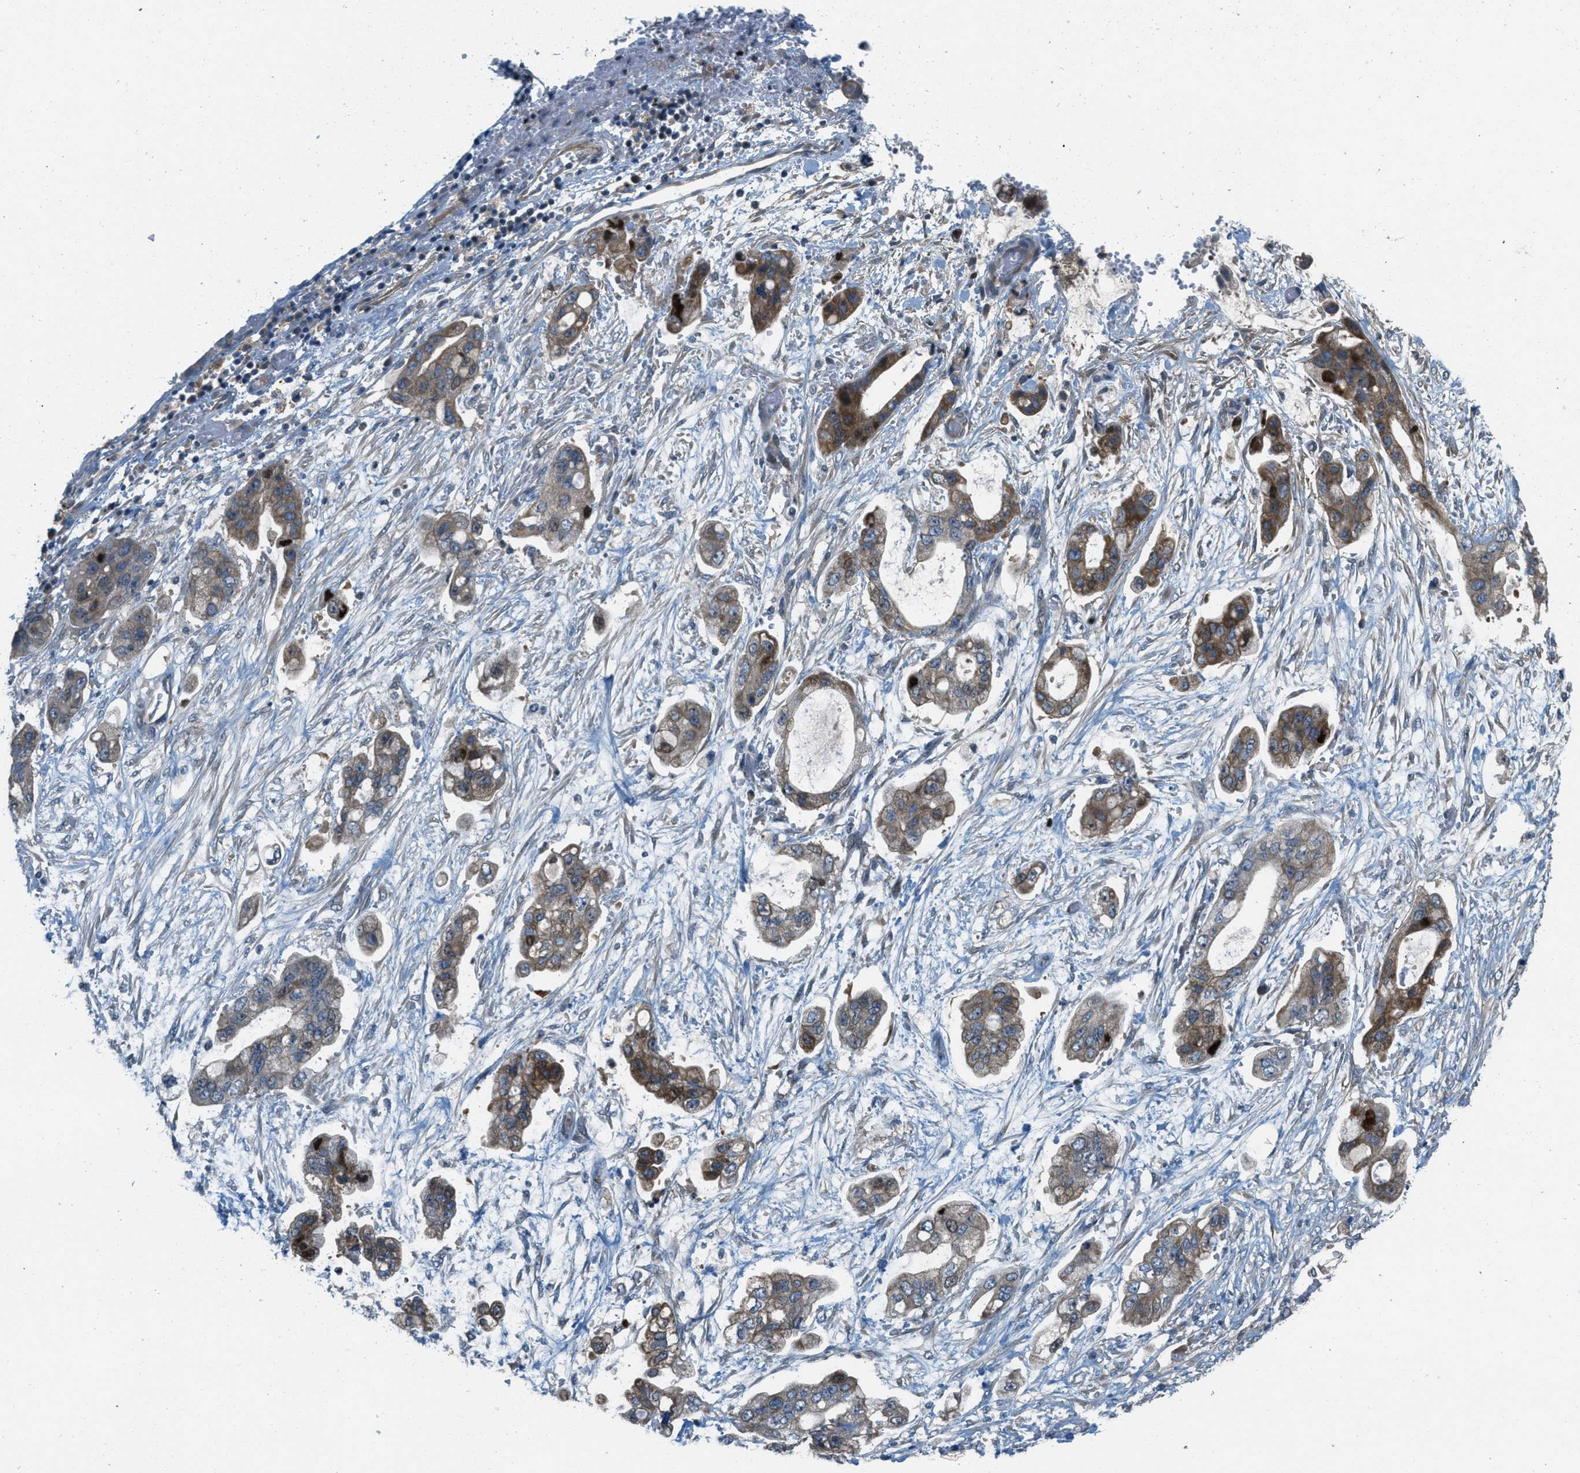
{"staining": {"intensity": "moderate", "quantity": "25%-75%", "location": "cytoplasmic/membranous"}, "tissue": "stomach cancer", "cell_type": "Tumor cells", "image_type": "cancer", "snomed": [{"axis": "morphology", "description": "Adenocarcinoma, NOS"}, {"axis": "topography", "description": "Stomach"}], "caption": "High-magnification brightfield microscopy of stomach adenocarcinoma stained with DAB (3,3'-diaminobenzidine) (brown) and counterstained with hematoxylin (blue). tumor cells exhibit moderate cytoplasmic/membranous expression is seen in approximately25%-75% of cells.", "gene": "ADCY6", "patient": {"sex": "male", "age": 62}}